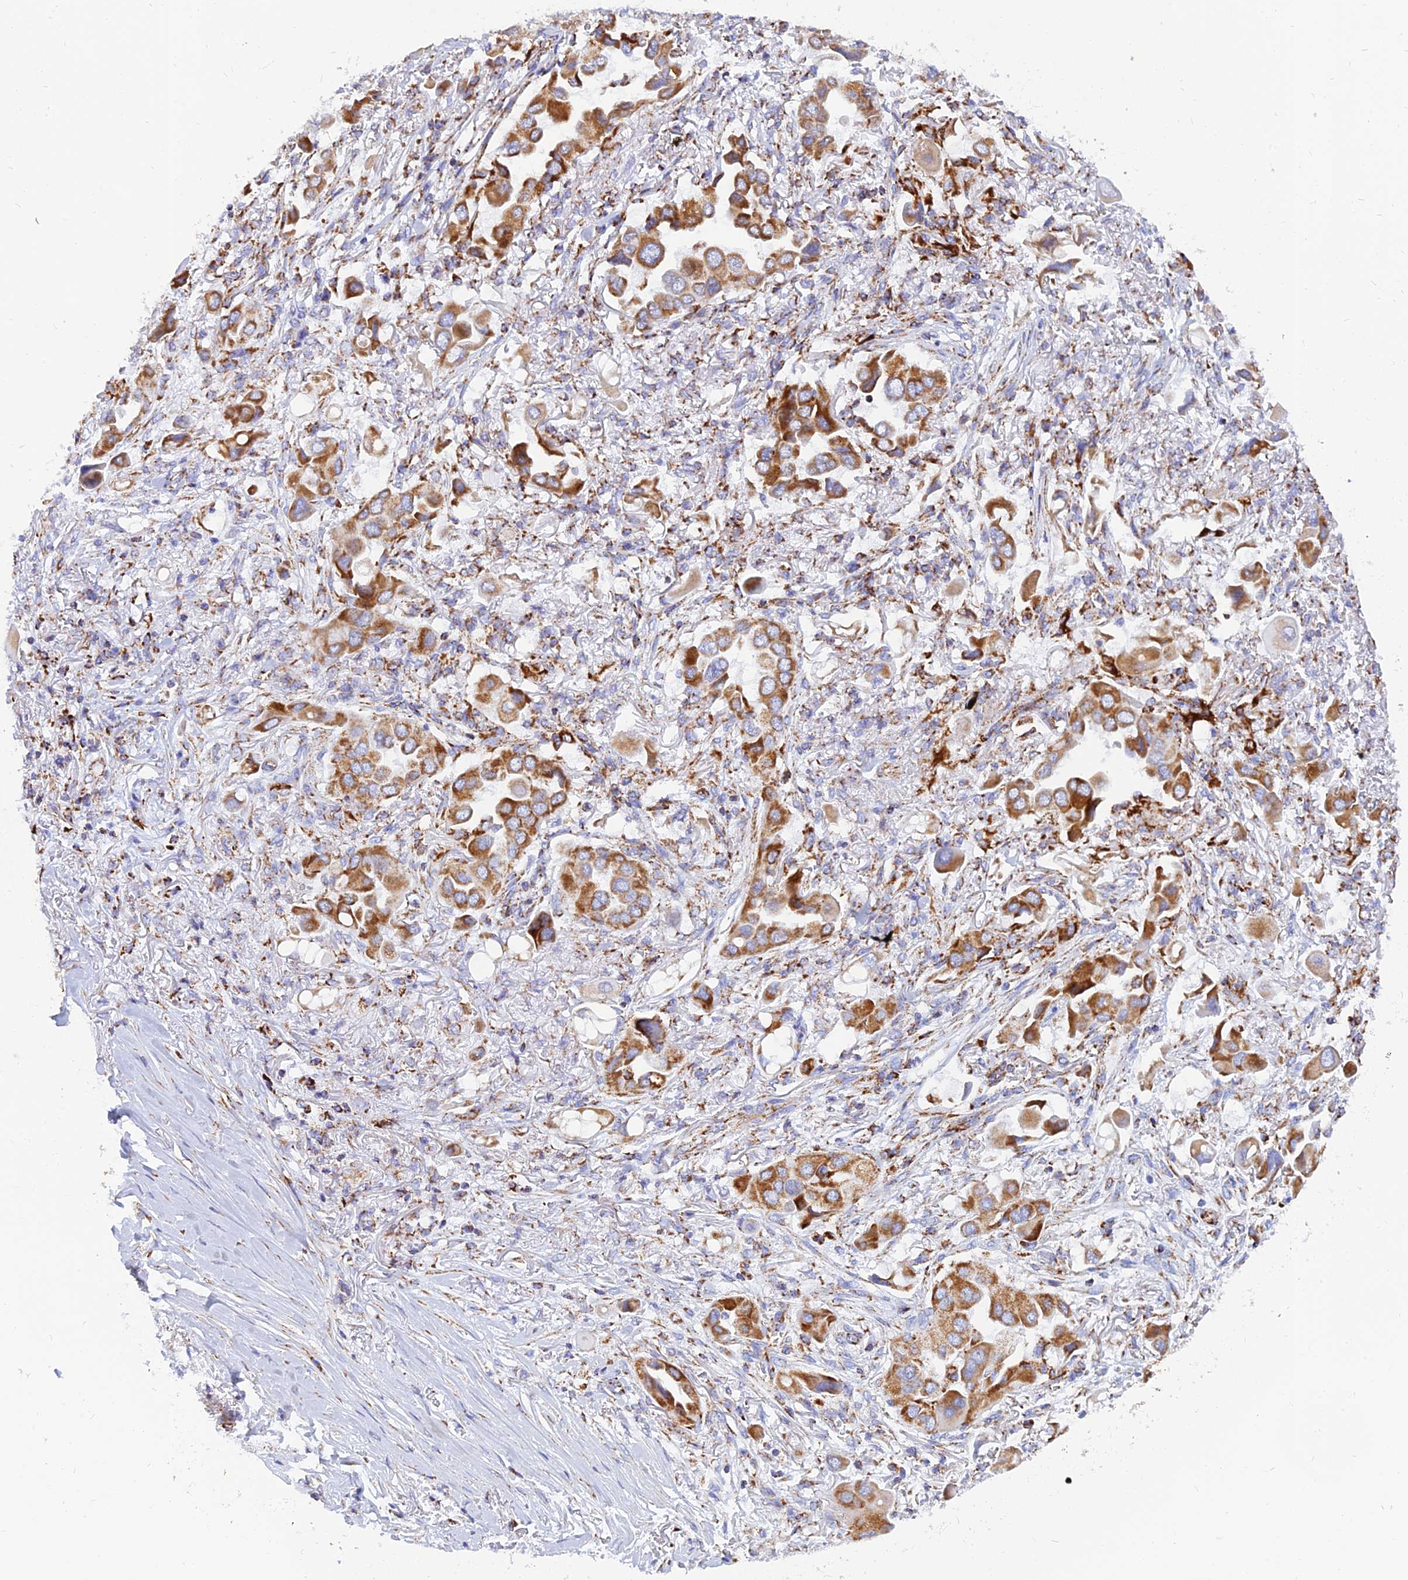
{"staining": {"intensity": "strong", "quantity": ">75%", "location": "cytoplasmic/membranous"}, "tissue": "lung cancer", "cell_type": "Tumor cells", "image_type": "cancer", "snomed": [{"axis": "morphology", "description": "Adenocarcinoma, NOS"}, {"axis": "topography", "description": "Lung"}], "caption": "Protein expression by immunohistochemistry (IHC) shows strong cytoplasmic/membranous staining in about >75% of tumor cells in lung cancer. (brown staining indicates protein expression, while blue staining denotes nuclei).", "gene": "NDUFB6", "patient": {"sex": "female", "age": 76}}